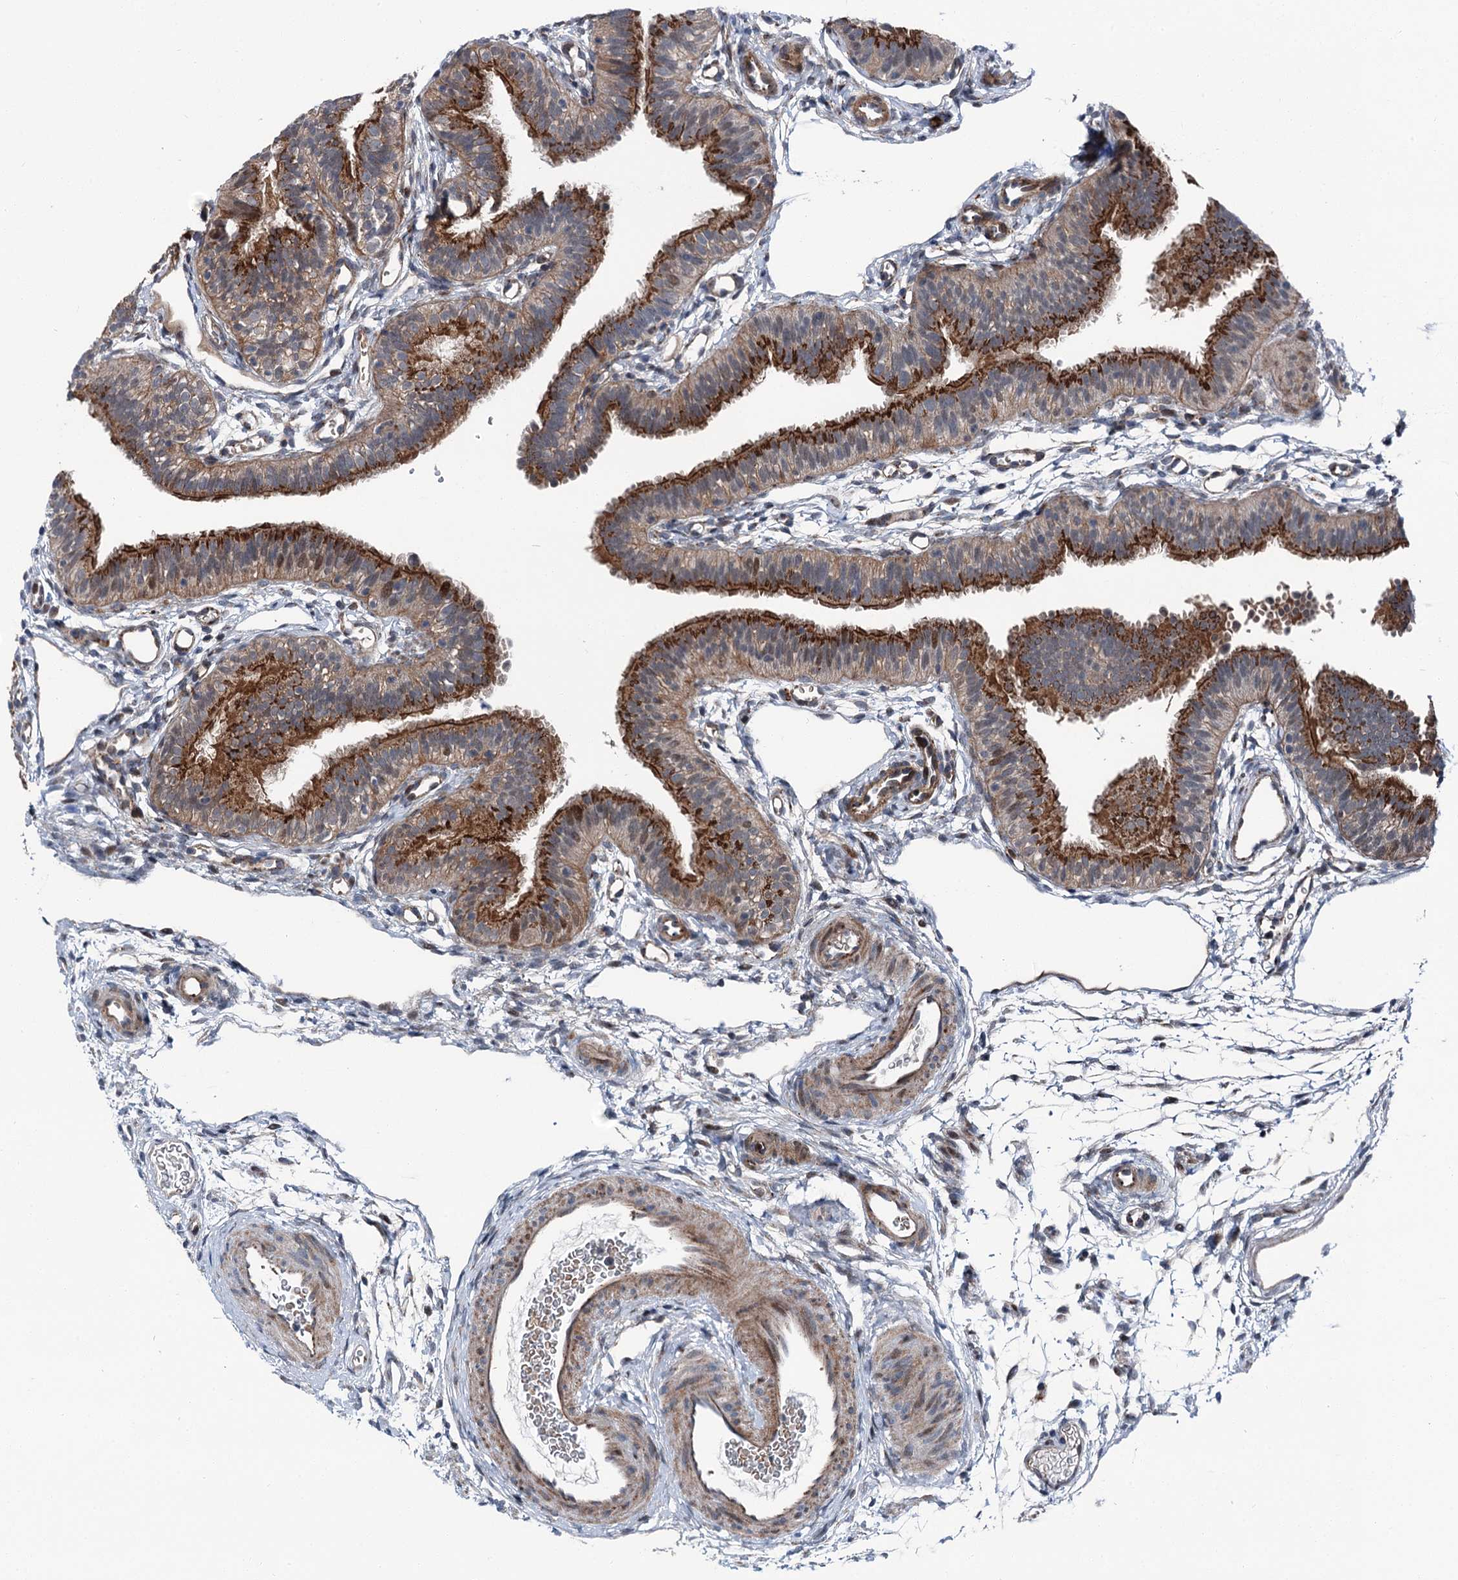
{"staining": {"intensity": "strong", "quantity": "25%-75%", "location": "cytoplasmic/membranous"}, "tissue": "fallopian tube", "cell_type": "Glandular cells", "image_type": "normal", "snomed": [{"axis": "morphology", "description": "Normal tissue, NOS"}, {"axis": "topography", "description": "Fallopian tube"}], "caption": "IHC image of unremarkable fallopian tube: human fallopian tube stained using immunohistochemistry (IHC) shows high levels of strong protein expression localized specifically in the cytoplasmic/membranous of glandular cells, appearing as a cytoplasmic/membranous brown color.", "gene": "POLR1D", "patient": {"sex": "female", "age": 35}}